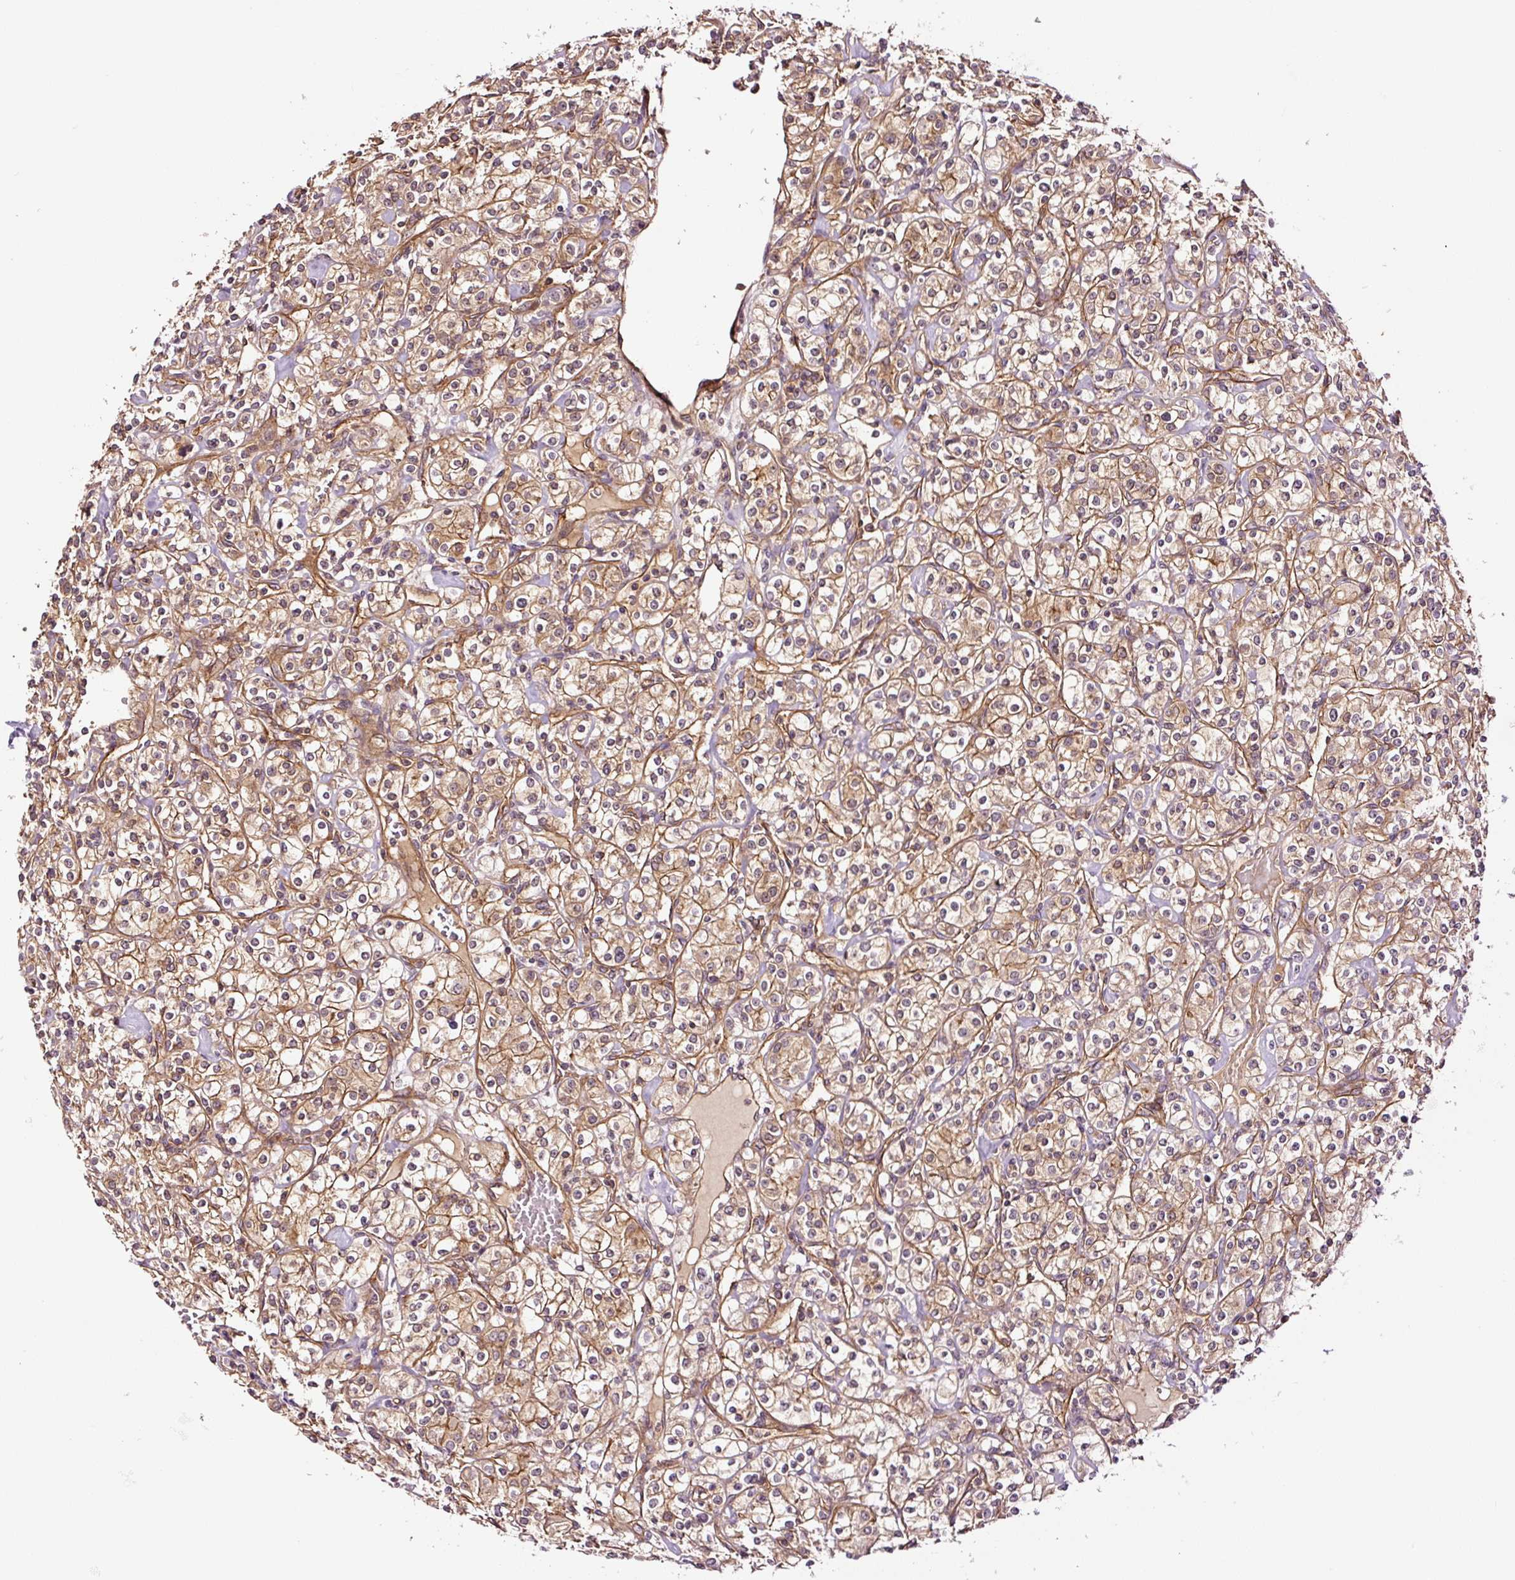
{"staining": {"intensity": "moderate", "quantity": ">75%", "location": "cytoplasmic/membranous"}, "tissue": "renal cancer", "cell_type": "Tumor cells", "image_type": "cancer", "snomed": [{"axis": "morphology", "description": "Adenocarcinoma, NOS"}, {"axis": "topography", "description": "Kidney"}], "caption": "Adenocarcinoma (renal) tissue exhibits moderate cytoplasmic/membranous expression in approximately >75% of tumor cells, visualized by immunohistochemistry. The staining is performed using DAB (3,3'-diaminobenzidine) brown chromogen to label protein expression. The nuclei are counter-stained blue using hematoxylin.", "gene": "METAP1", "patient": {"sex": "male", "age": 77}}